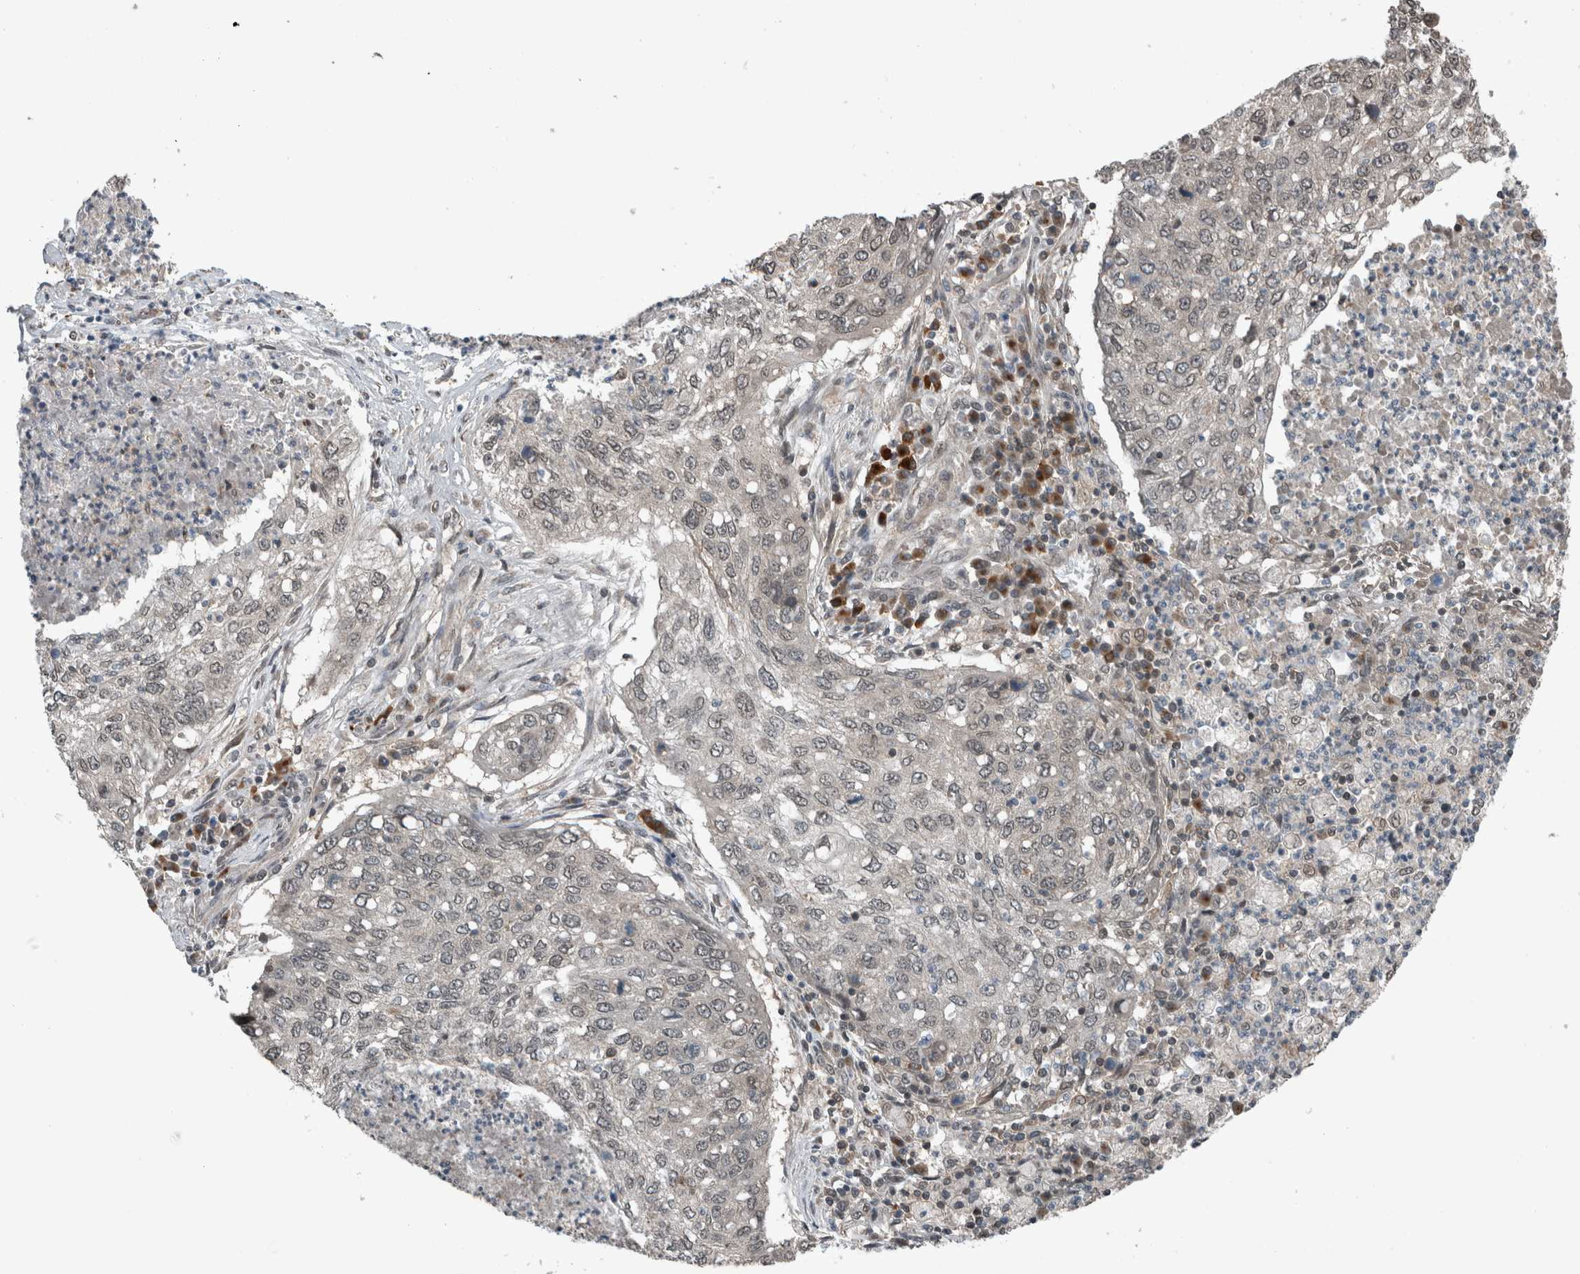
{"staining": {"intensity": "negative", "quantity": "none", "location": "none"}, "tissue": "lung cancer", "cell_type": "Tumor cells", "image_type": "cancer", "snomed": [{"axis": "morphology", "description": "Squamous cell carcinoma, NOS"}, {"axis": "topography", "description": "Lung"}], "caption": "DAB (3,3'-diaminobenzidine) immunohistochemical staining of lung cancer (squamous cell carcinoma) reveals no significant staining in tumor cells.", "gene": "SPAG7", "patient": {"sex": "female", "age": 63}}